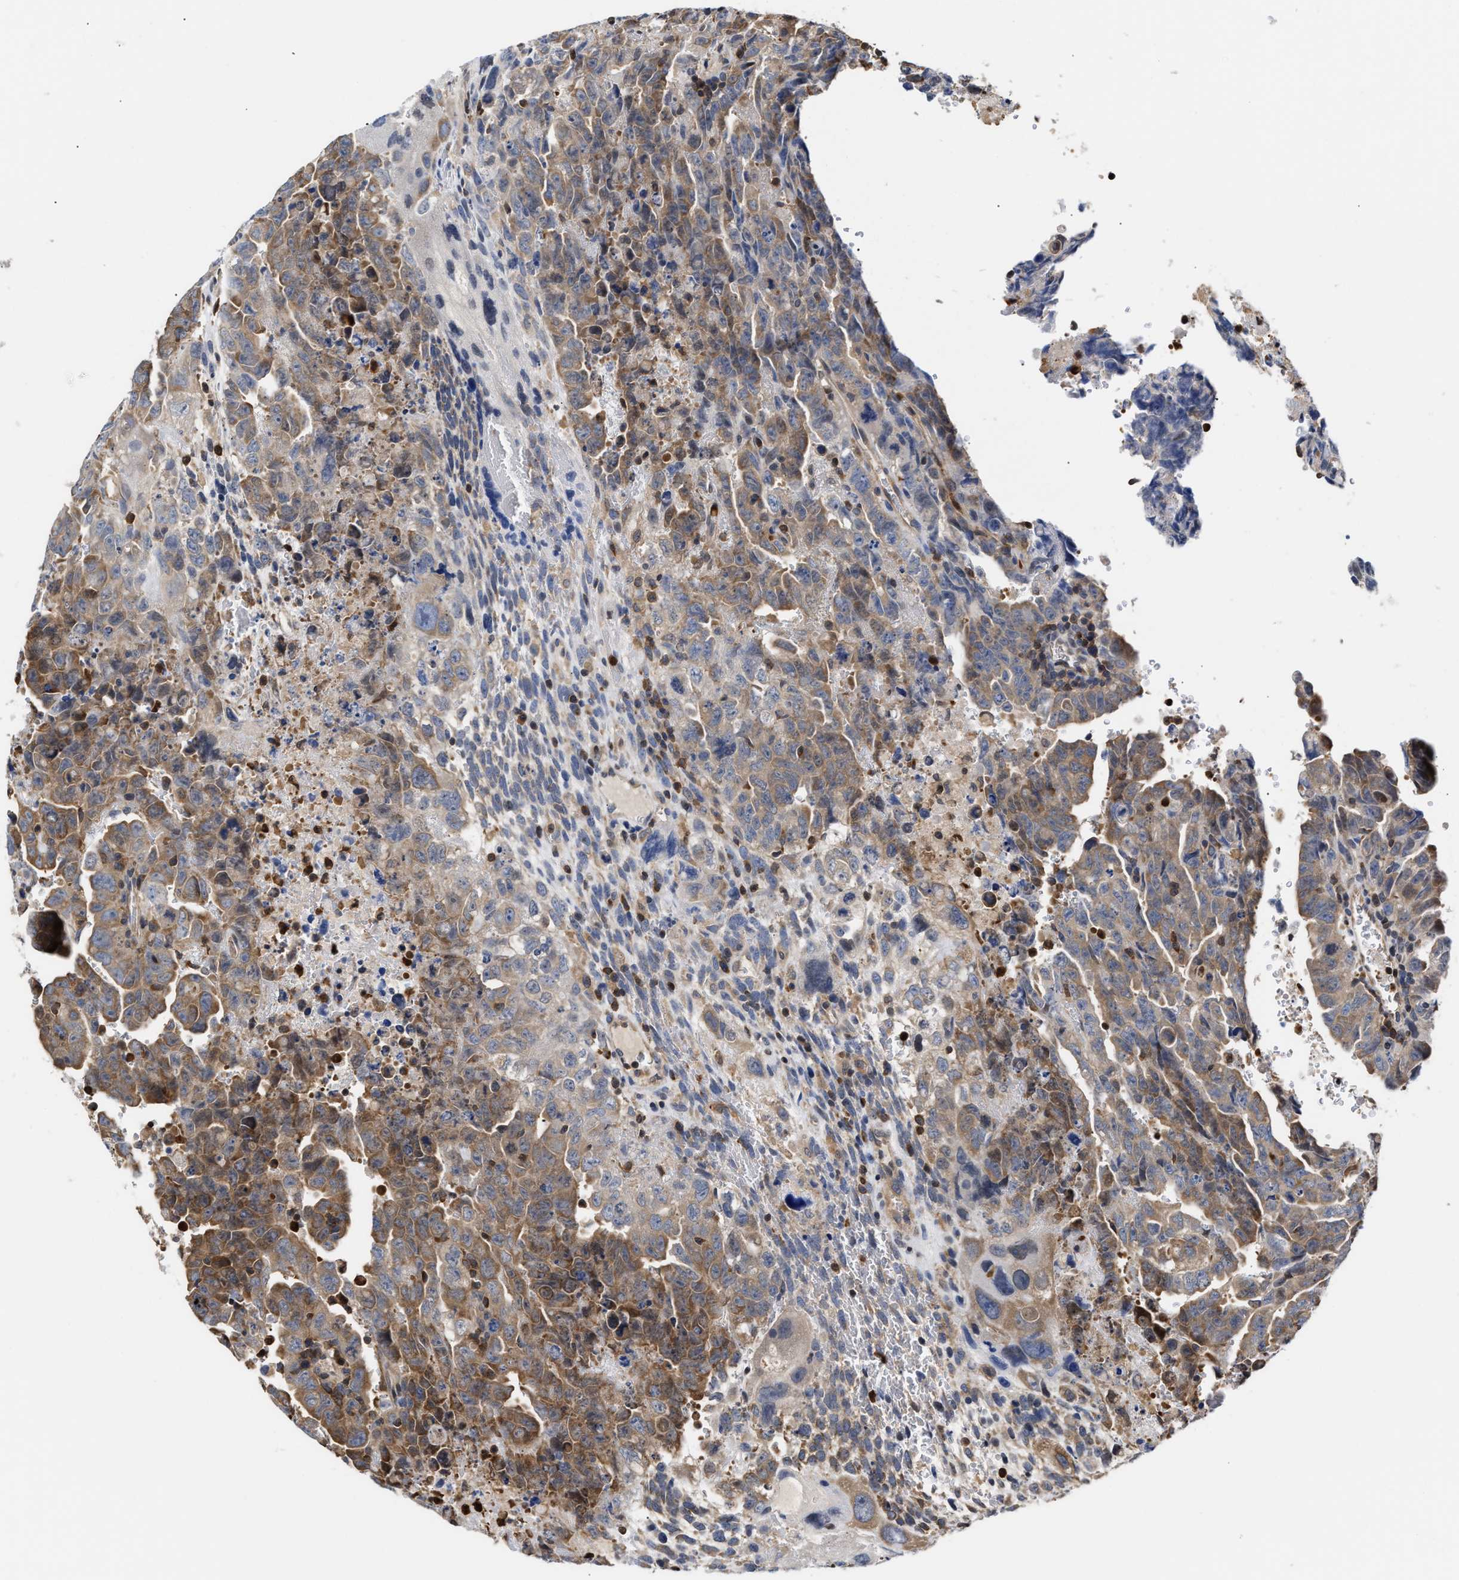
{"staining": {"intensity": "moderate", "quantity": "25%-75%", "location": "cytoplasmic/membranous"}, "tissue": "testis cancer", "cell_type": "Tumor cells", "image_type": "cancer", "snomed": [{"axis": "morphology", "description": "Carcinoma, Embryonal, NOS"}, {"axis": "topography", "description": "Testis"}], "caption": "Immunohistochemical staining of testis cancer shows medium levels of moderate cytoplasmic/membranous protein expression in approximately 25%-75% of tumor cells. (DAB IHC, brown staining for protein, blue staining for nuclei).", "gene": "KLHDC1", "patient": {"sex": "male", "age": 28}}